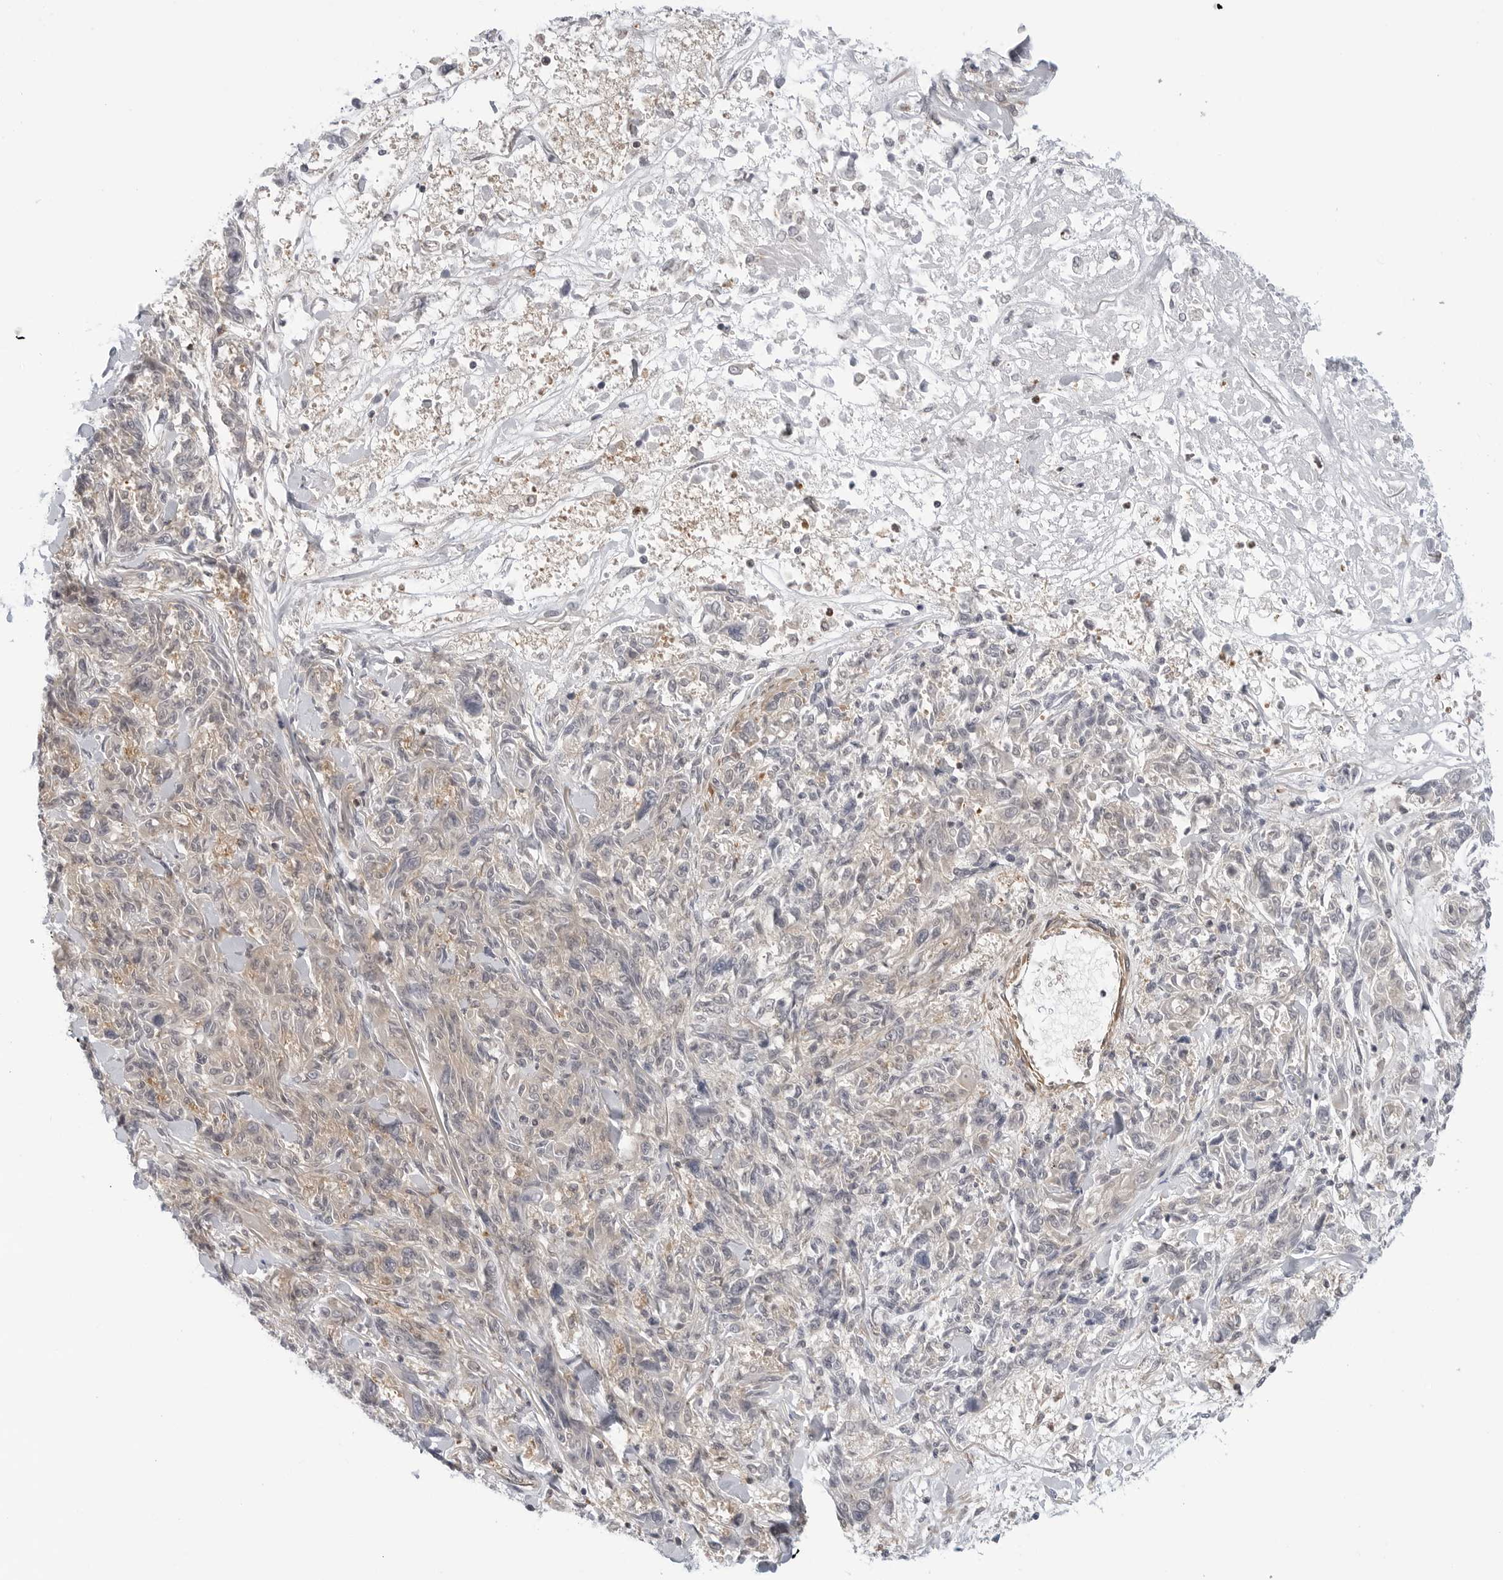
{"staining": {"intensity": "negative", "quantity": "none", "location": "none"}, "tissue": "melanoma", "cell_type": "Tumor cells", "image_type": "cancer", "snomed": [{"axis": "morphology", "description": "Malignant melanoma, NOS"}, {"axis": "topography", "description": "Skin"}], "caption": "Immunohistochemistry (IHC) of melanoma exhibits no positivity in tumor cells.", "gene": "STXBP3", "patient": {"sex": "male", "age": 53}}